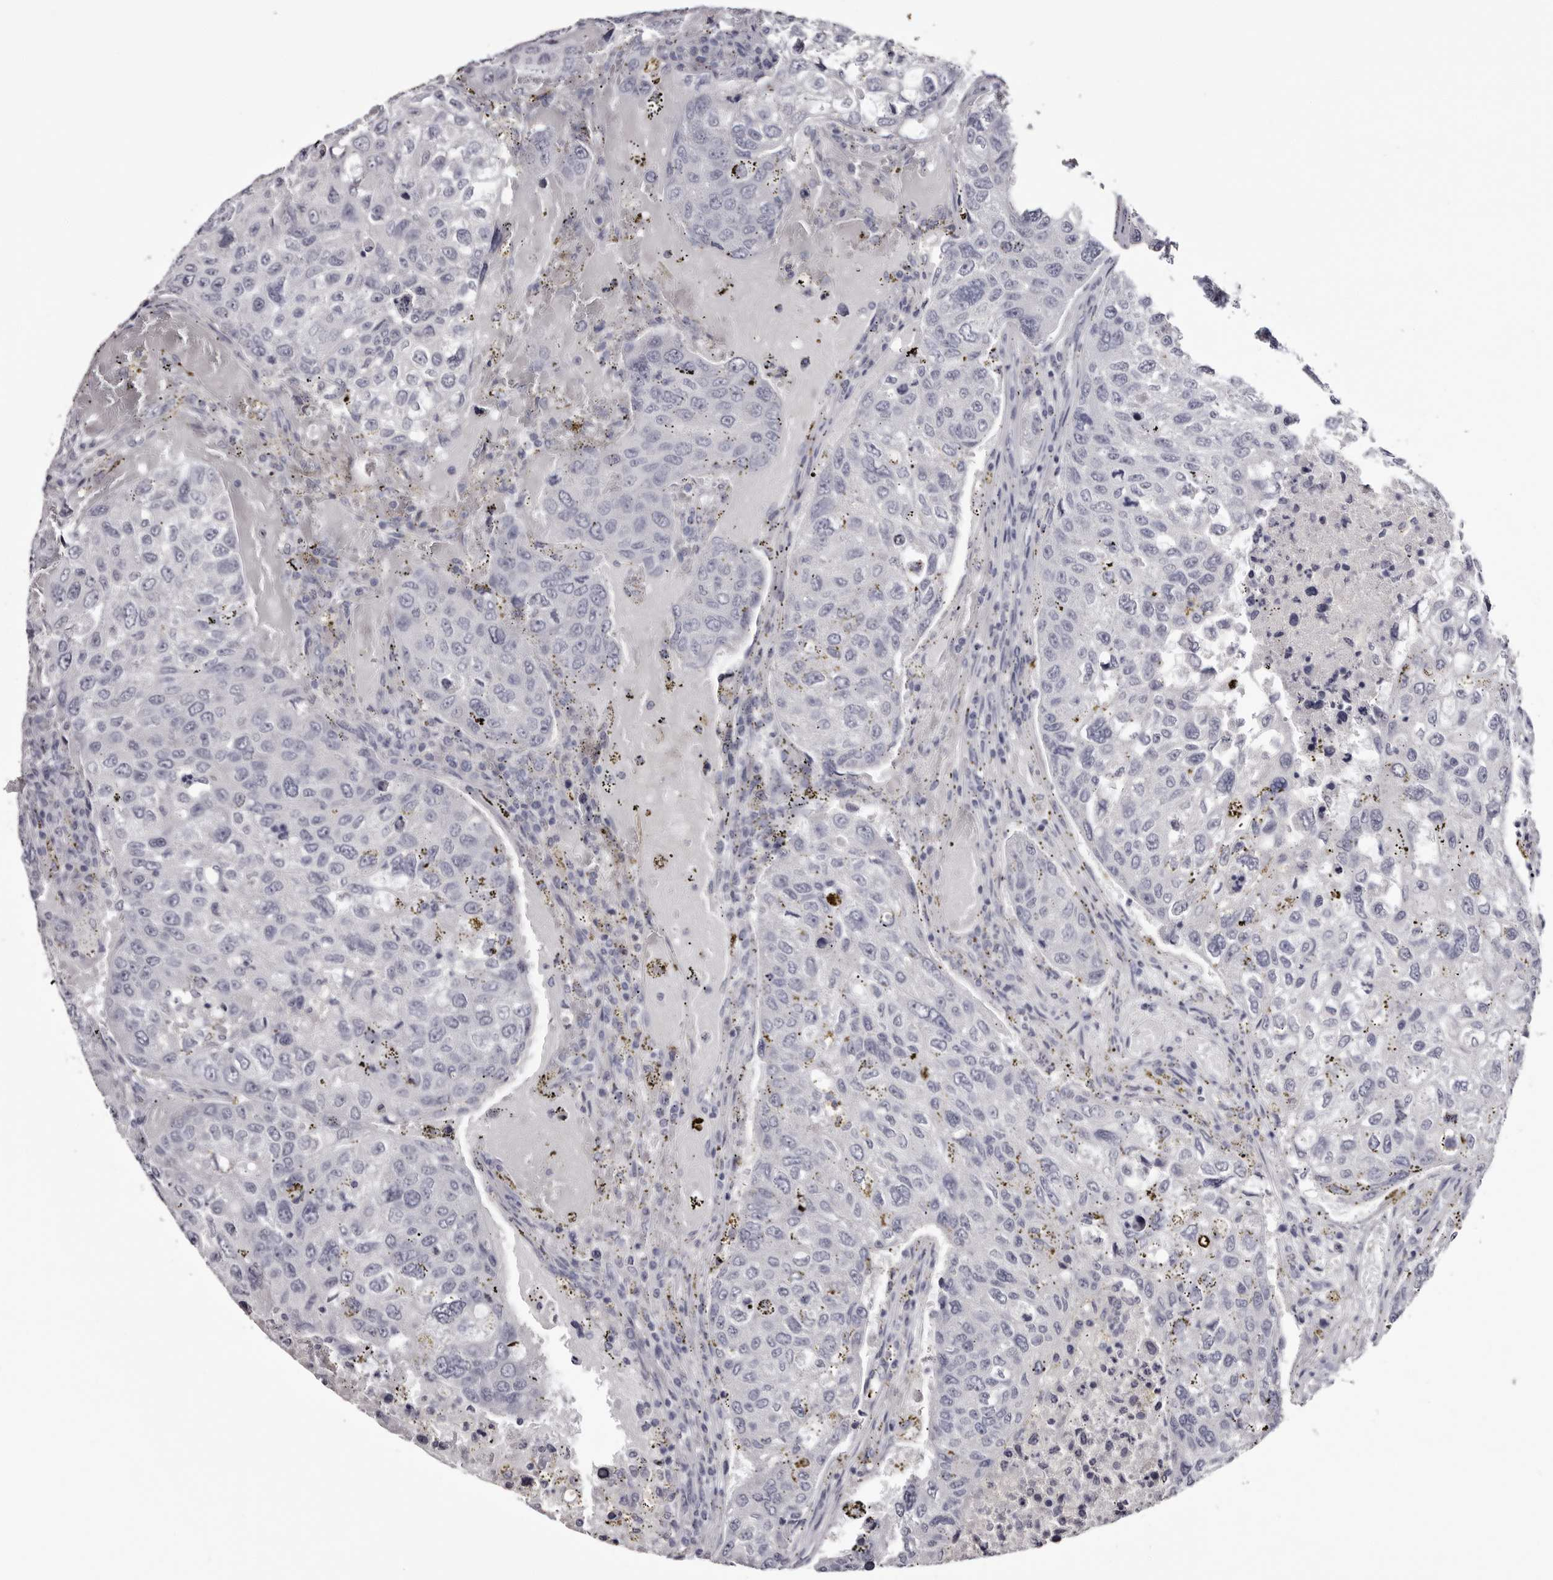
{"staining": {"intensity": "negative", "quantity": "none", "location": "none"}, "tissue": "urothelial cancer", "cell_type": "Tumor cells", "image_type": "cancer", "snomed": [{"axis": "morphology", "description": "Urothelial carcinoma, High grade"}, {"axis": "topography", "description": "Lymph node"}, {"axis": "topography", "description": "Urinary bladder"}], "caption": "A high-resolution histopathology image shows immunohistochemistry (IHC) staining of urothelial carcinoma (high-grade), which demonstrates no significant positivity in tumor cells.", "gene": "CA6", "patient": {"sex": "male", "age": 51}}